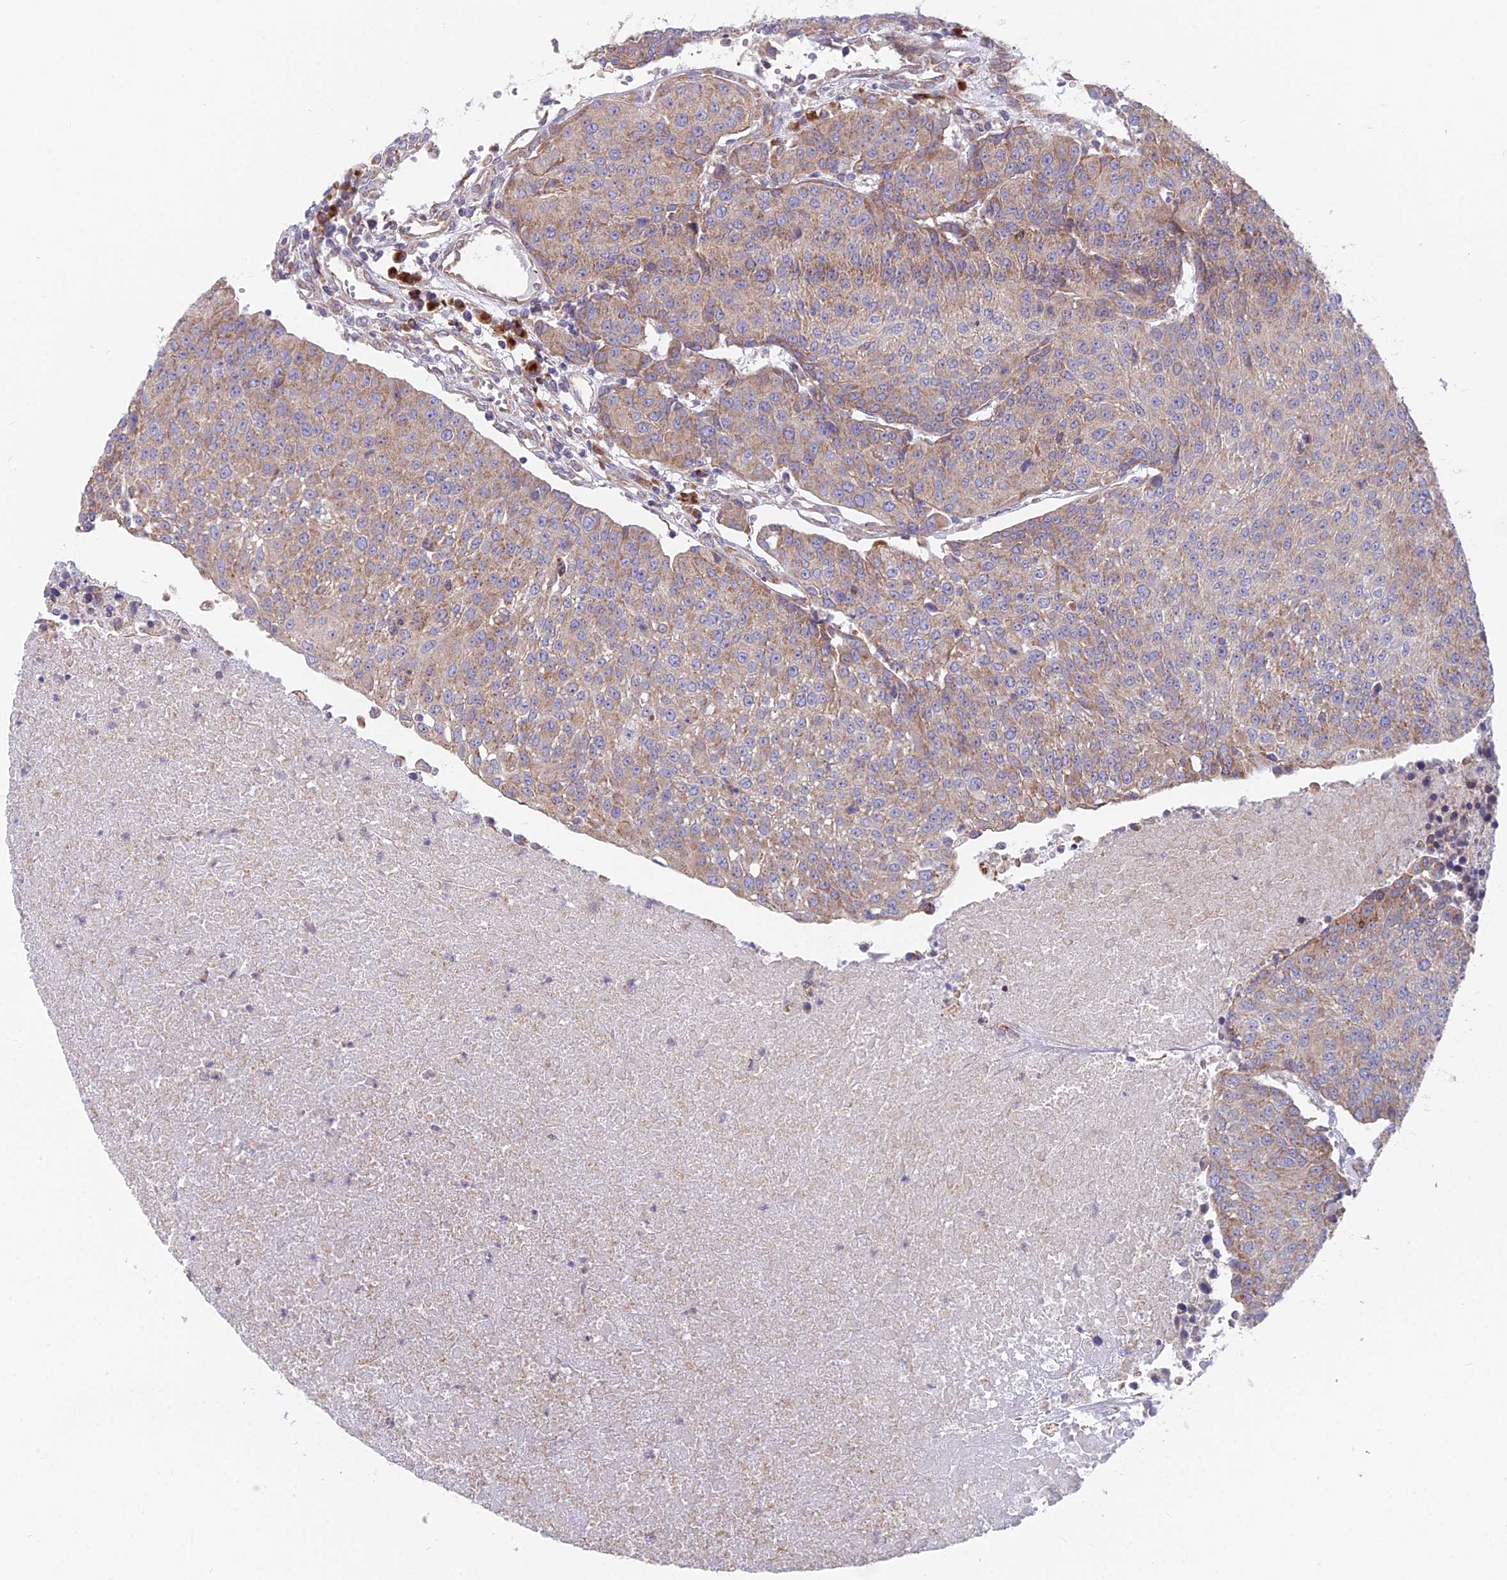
{"staining": {"intensity": "moderate", "quantity": "25%-75%", "location": "cytoplasmic/membranous"}, "tissue": "urothelial cancer", "cell_type": "Tumor cells", "image_type": "cancer", "snomed": [{"axis": "morphology", "description": "Urothelial carcinoma, High grade"}, {"axis": "topography", "description": "Urinary bladder"}], "caption": "DAB immunohistochemical staining of urothelial cancer displays moderate cytoplasmic/membranous protein expression in about 25%-75% of tumor cells.", "gene": "TBC1D20", "patient": {"sex": "female", "age": 85}}